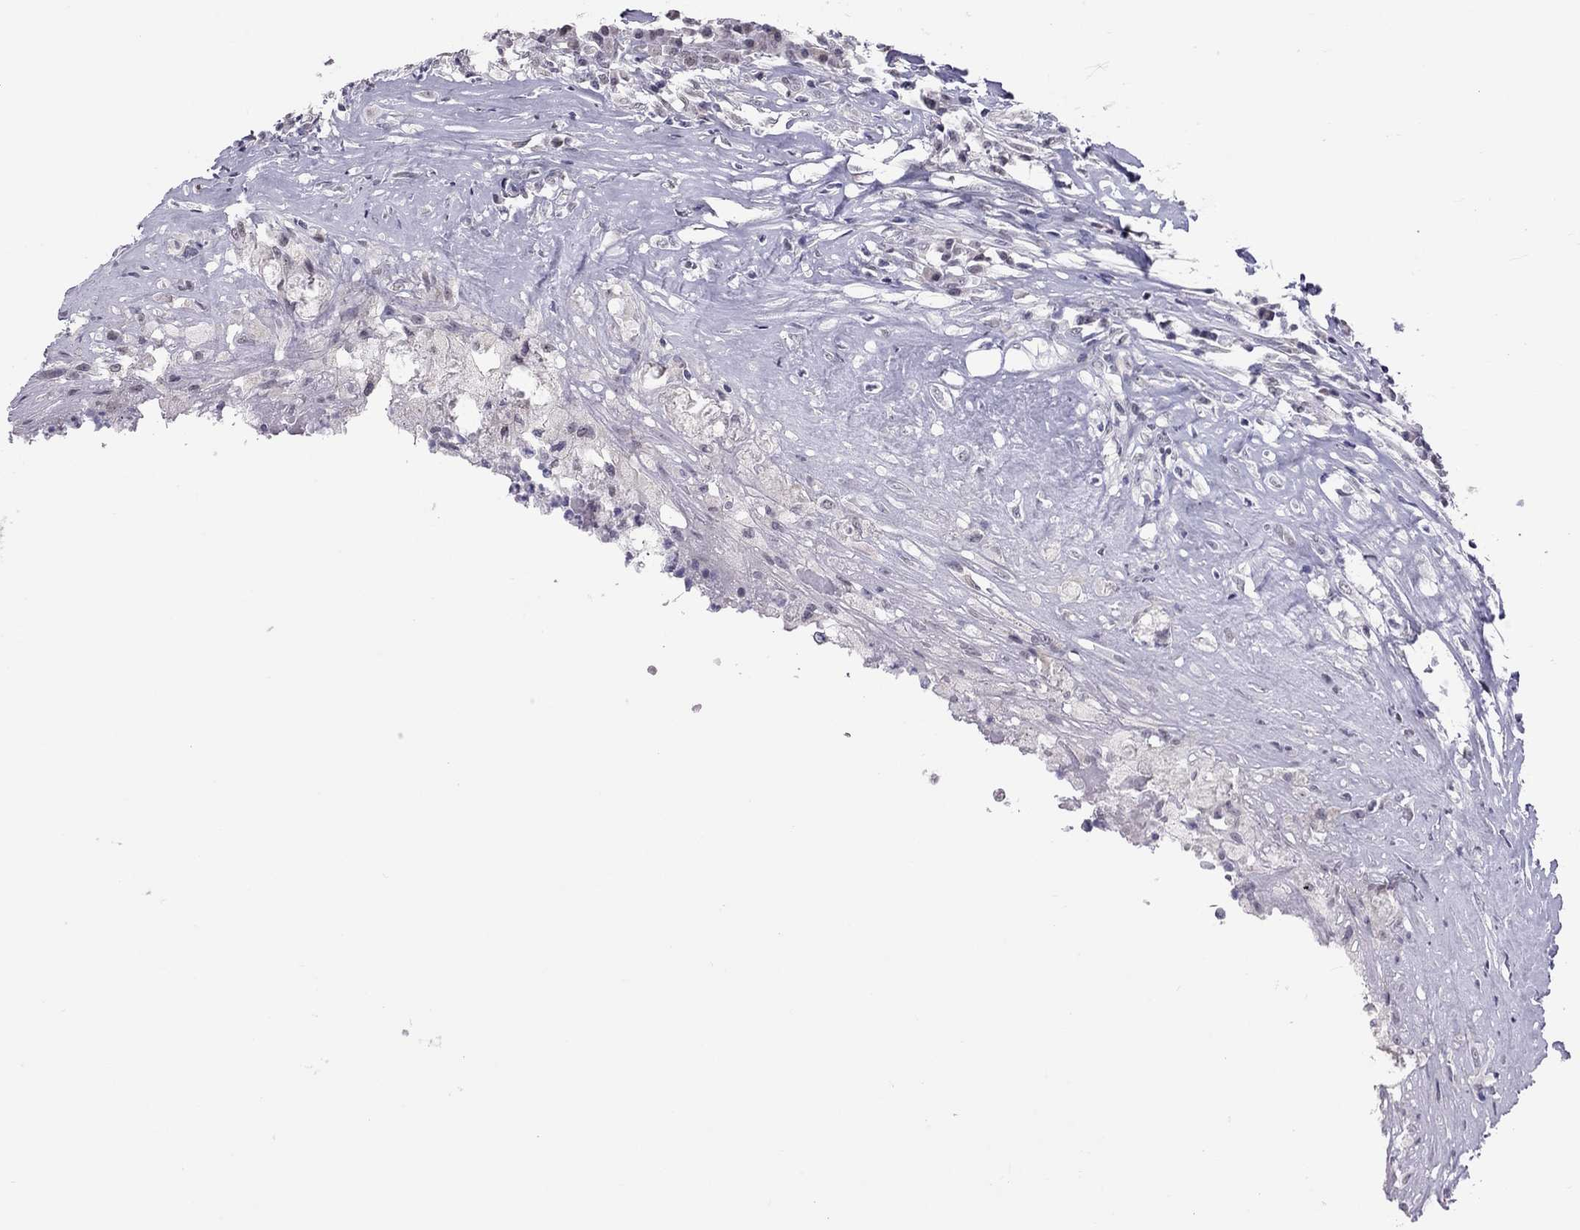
{"staining": {"intensity": "negative", "quantity": "none", "location": "none"}, "tissue": "testis cancer", "cell_type": "Tumor cells", "image_type": "cancer", "snomed": [{"axis": "morphology", "description": "Necrosis, NOS"}, {"axis": "morphology", "description": "Carcinoma, Embryonal, NOS"}, {"axis": "topography", "description": "Testis"}], "caption": "The IHC photomicrograph has no significant expression in tumor cells of testis cancer tissue.", "gene": "PPP1R3A", "patient": {"sex": "male", "age": 19}}